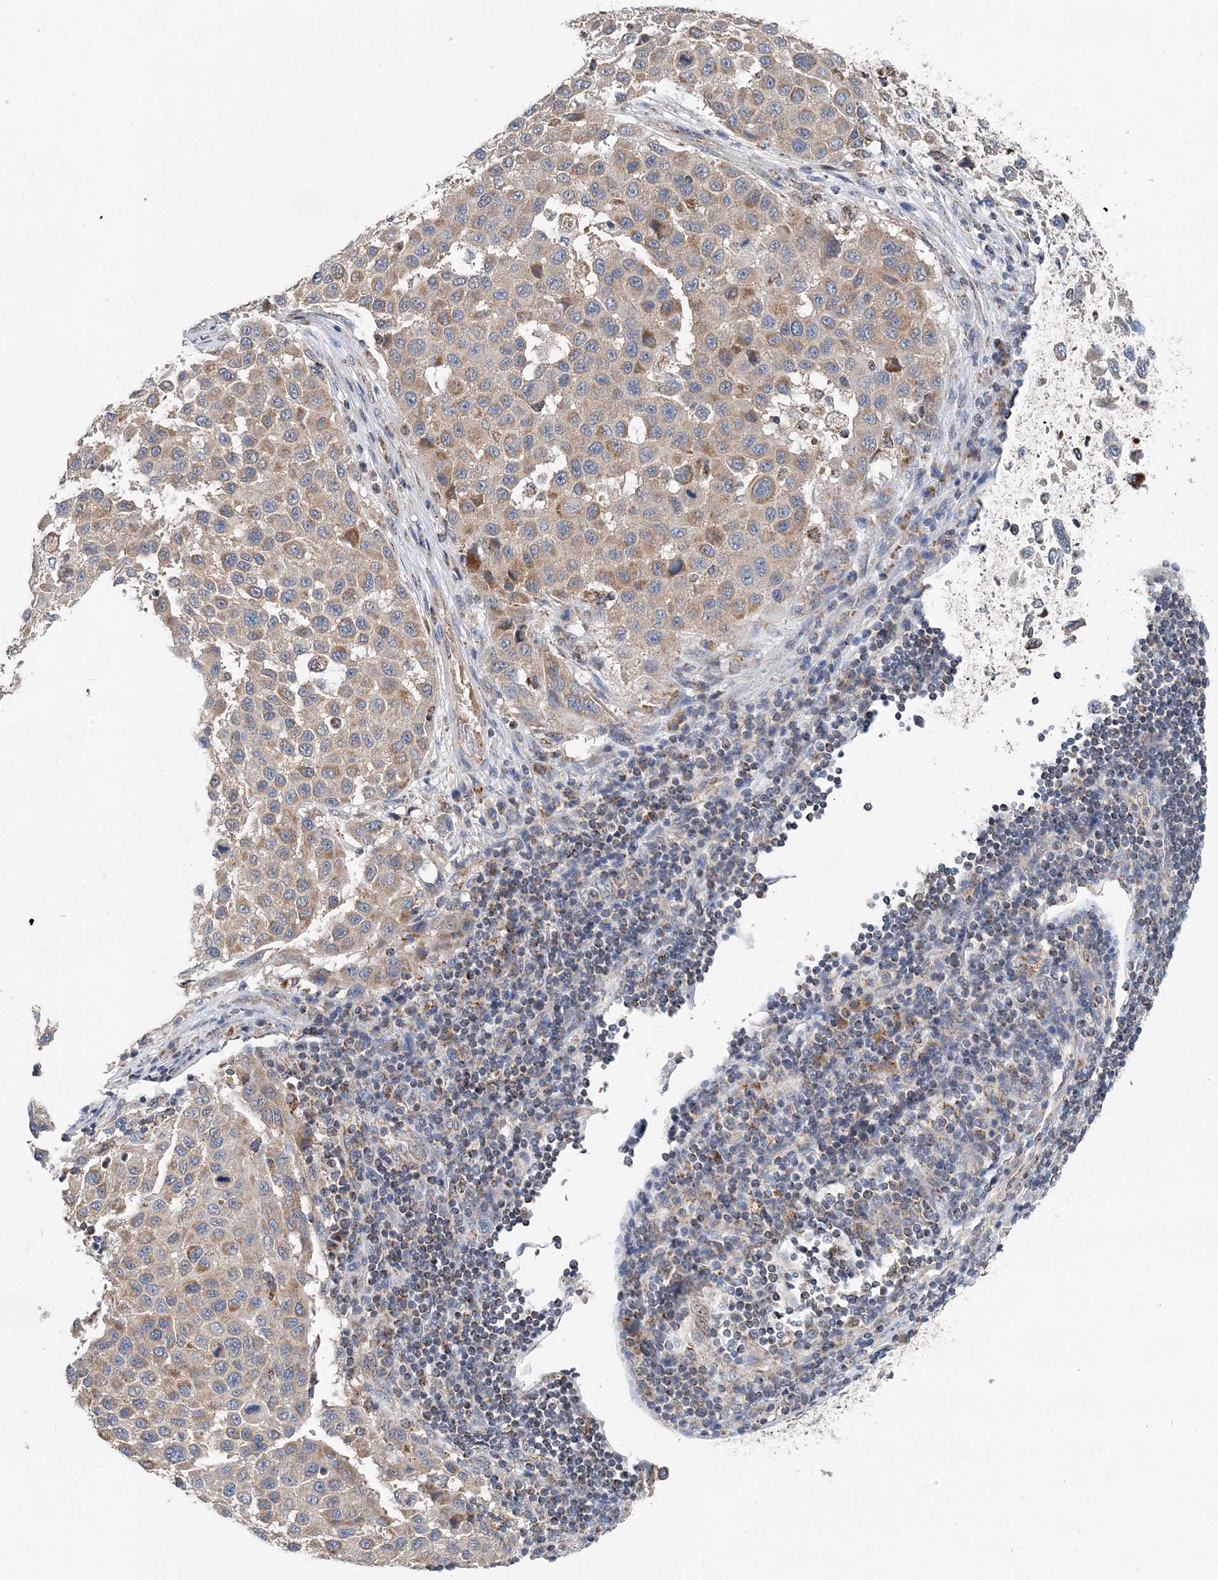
{"staining": {"intensity": "weak", "quantity": ">75%", "location": "cytoplasmic/membranous"}, "tissue": "melanoma", "cell_type": "Tumor cells", "image_type": "cancer", "snomed": [{"axis": "morphology", "description": "Malignant melanoma, Metastatic site"}, {"axis": "topography", "description": "Lymph node"}], "caption": "Immunohistochemistry histopathology image of human malignant melanoma (metastatic site) stained for a protein (brown), which displays low levels of weak cytoplasmic/membranous staining in approximately >75% of tumor cells.", "gene": "SPRY2", "patient": {"sex": "male", "age": 61}}